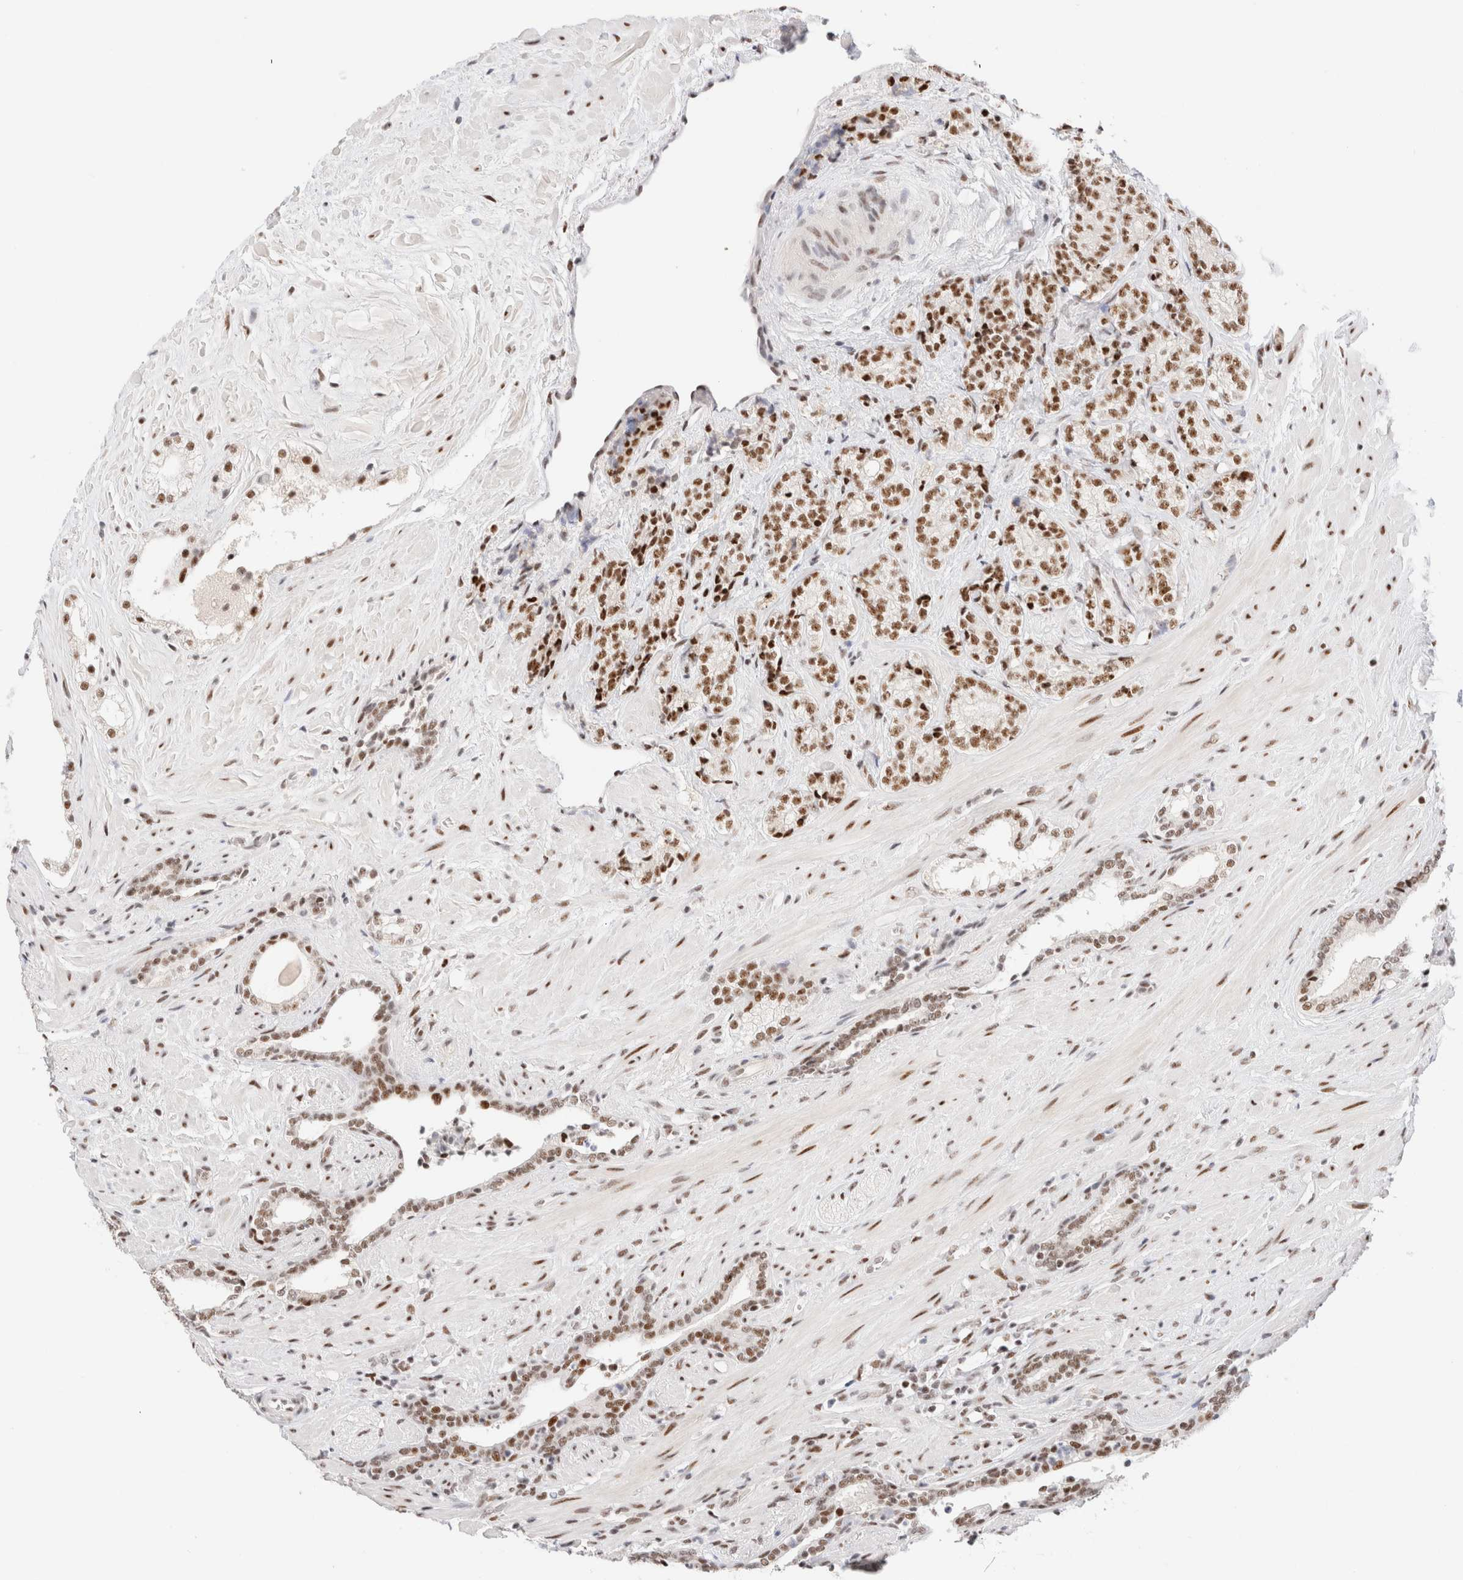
{"staining": {"intensity": "moderate", "quantity": ">75%", "location": "nuclear"}, "tissue": "prostate cancer", "cell_type": "Tumor cells", "image_type": "cancer", "snomed": [{"axis": "morphology", "description": "Adenocarcinoma, High grade"}, {"axis": "topography", "description": "Prostate"}], "caption": "Prostate cancer (adenocarcinoma (high-grade)) stained with a protein marker demonstrates moderate staining in tumor cells.", "gene": "ZNF282", "patient": {"sex": "male", "age": 71}}